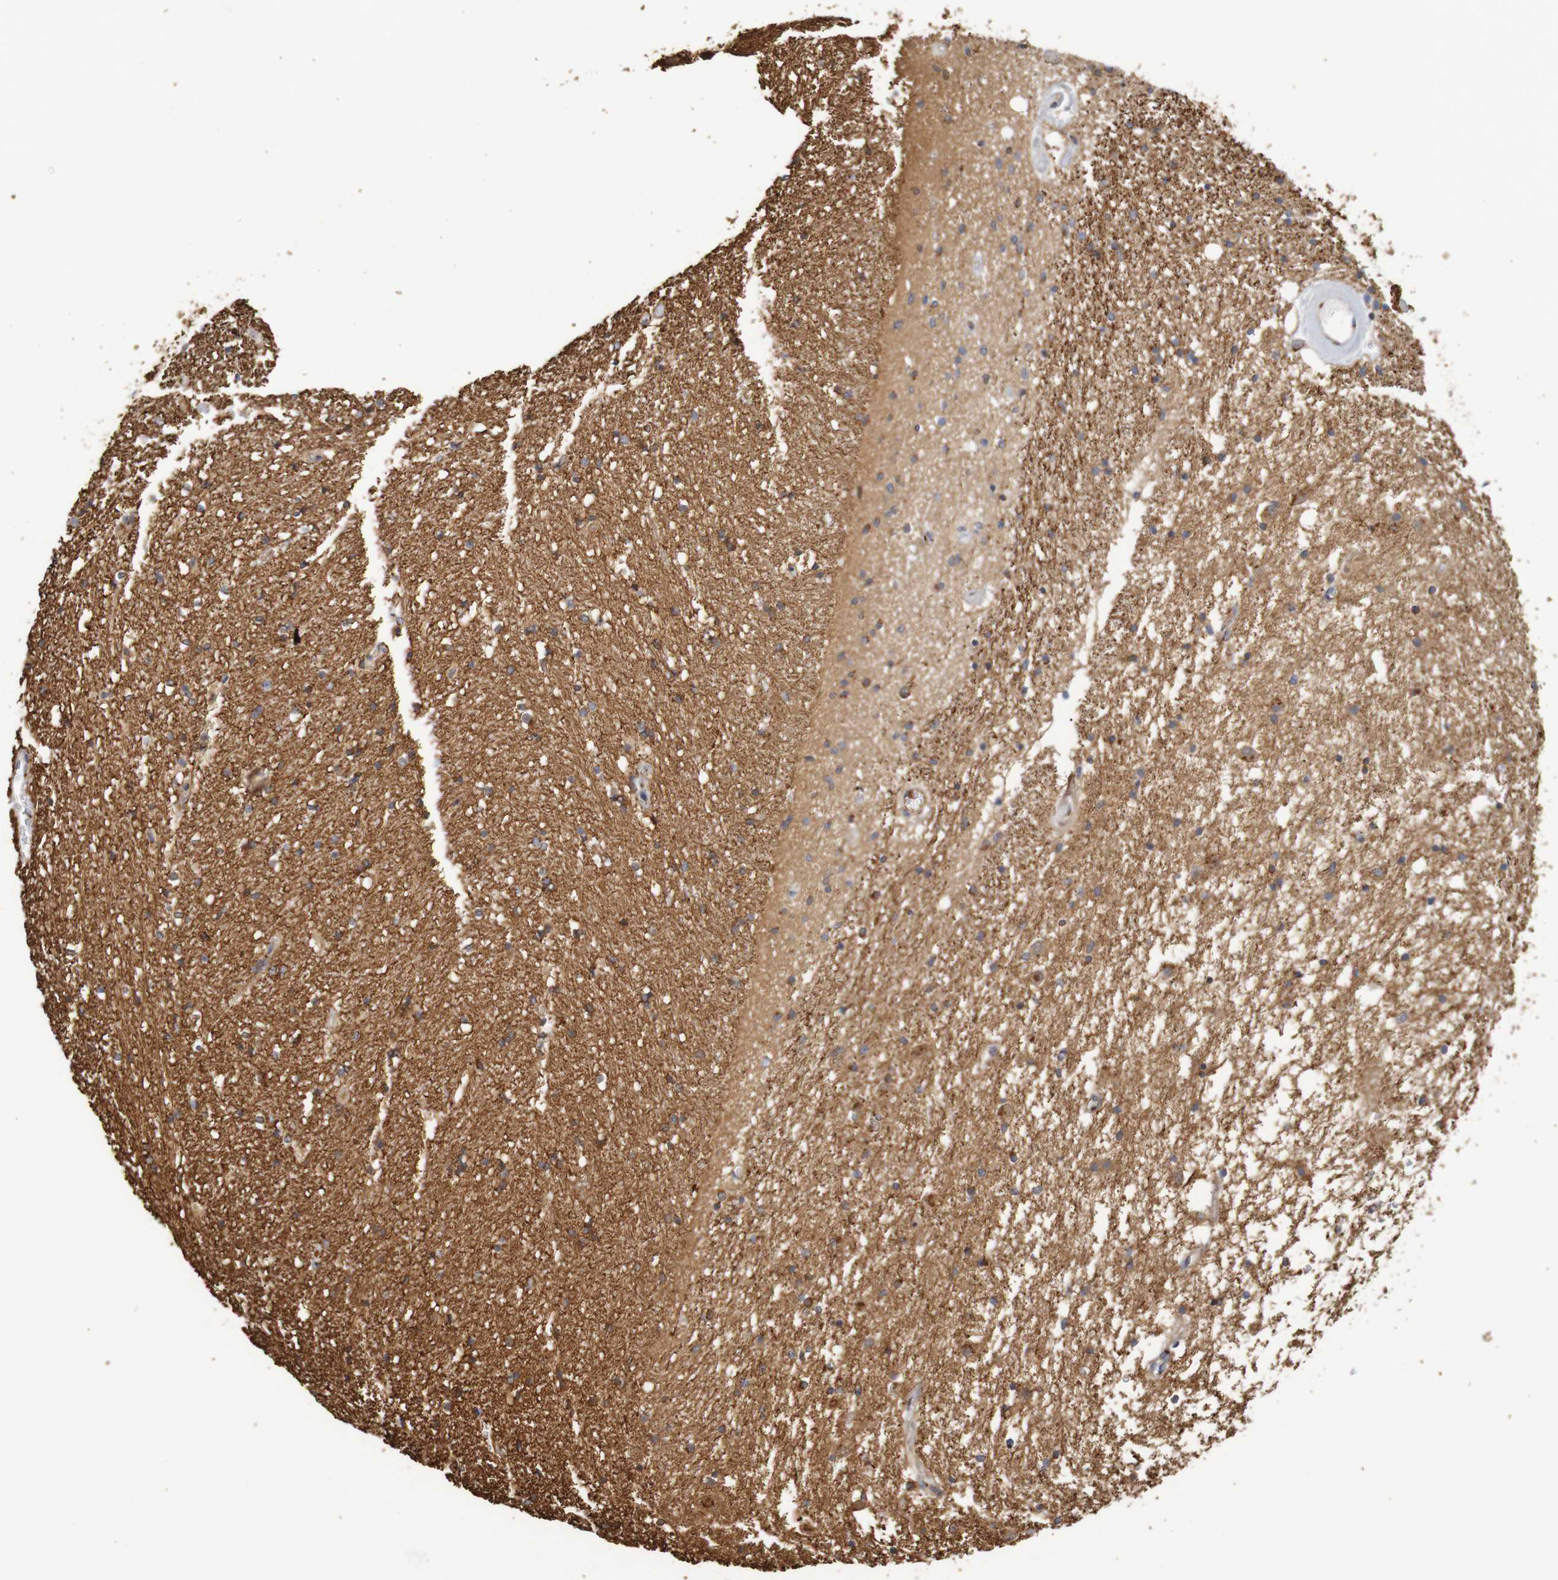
{"staining": {"intensity": "moderate", "quantity": "25%-75%", "location": "cytoplasmic/membranous"}, "tissue": "caudate", "cell_type": "Glial cells", "image_type": "normal", "snomed": [{"axis": "morphology", "description": "Normal tissue, NOS"}, {"axis": "topography", "description": "Lateral ventricle wall"}], "caption": "Approximately 25%-75% of glial cells in benign human caudate display moderate cytoplasmic/membranous protein expression as visualized by brown immunohistochemical staining.", "gene": "DCP2", "patient": {"sex": "female", "age": 54}}